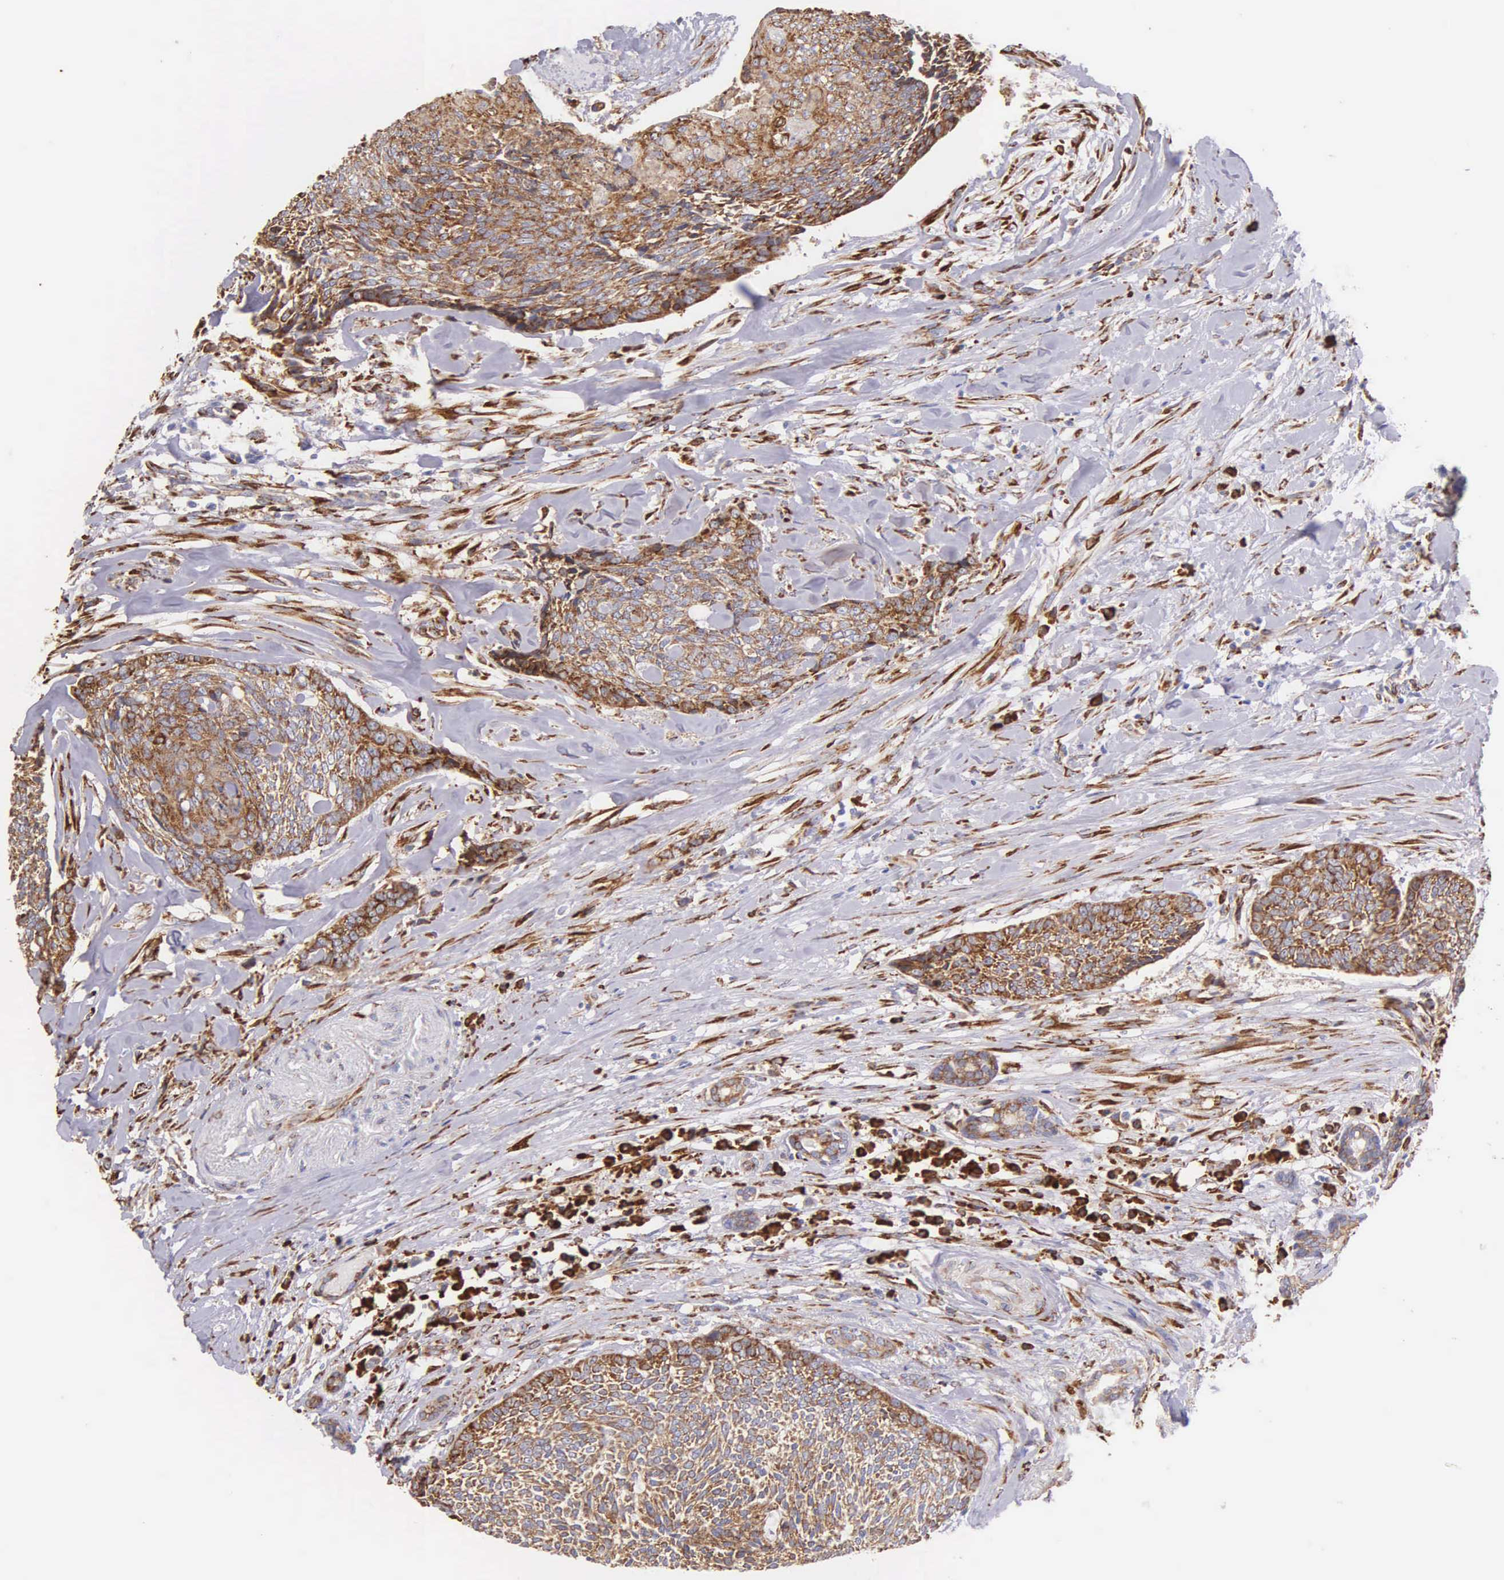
{"staining": {"intensity": "strong", "quantity": ">75%", "location": "cytoplasmic/membranous"}, "tissue": "head and neck cancer", "cell_type": "Tumor cells", "image_type": "cancer", "snomed": [{"axis": "morphology", "description": "Squamous cell carcinoma, NOS"}, {"axis": "topography", "description": "Salivary gland"}, {"axis": "topography", "description": "Head-Neck"}], "caption": "Strong cytoplasmic/membranous positivity is identified in about >75% of tumor cells in head and neck squamous cell carcinoma. (brown staining indicates protein expression, while blue staining denotes nuclei).", "gene": "CKAP4", "patient": {"sex": "male", "age": 70}}